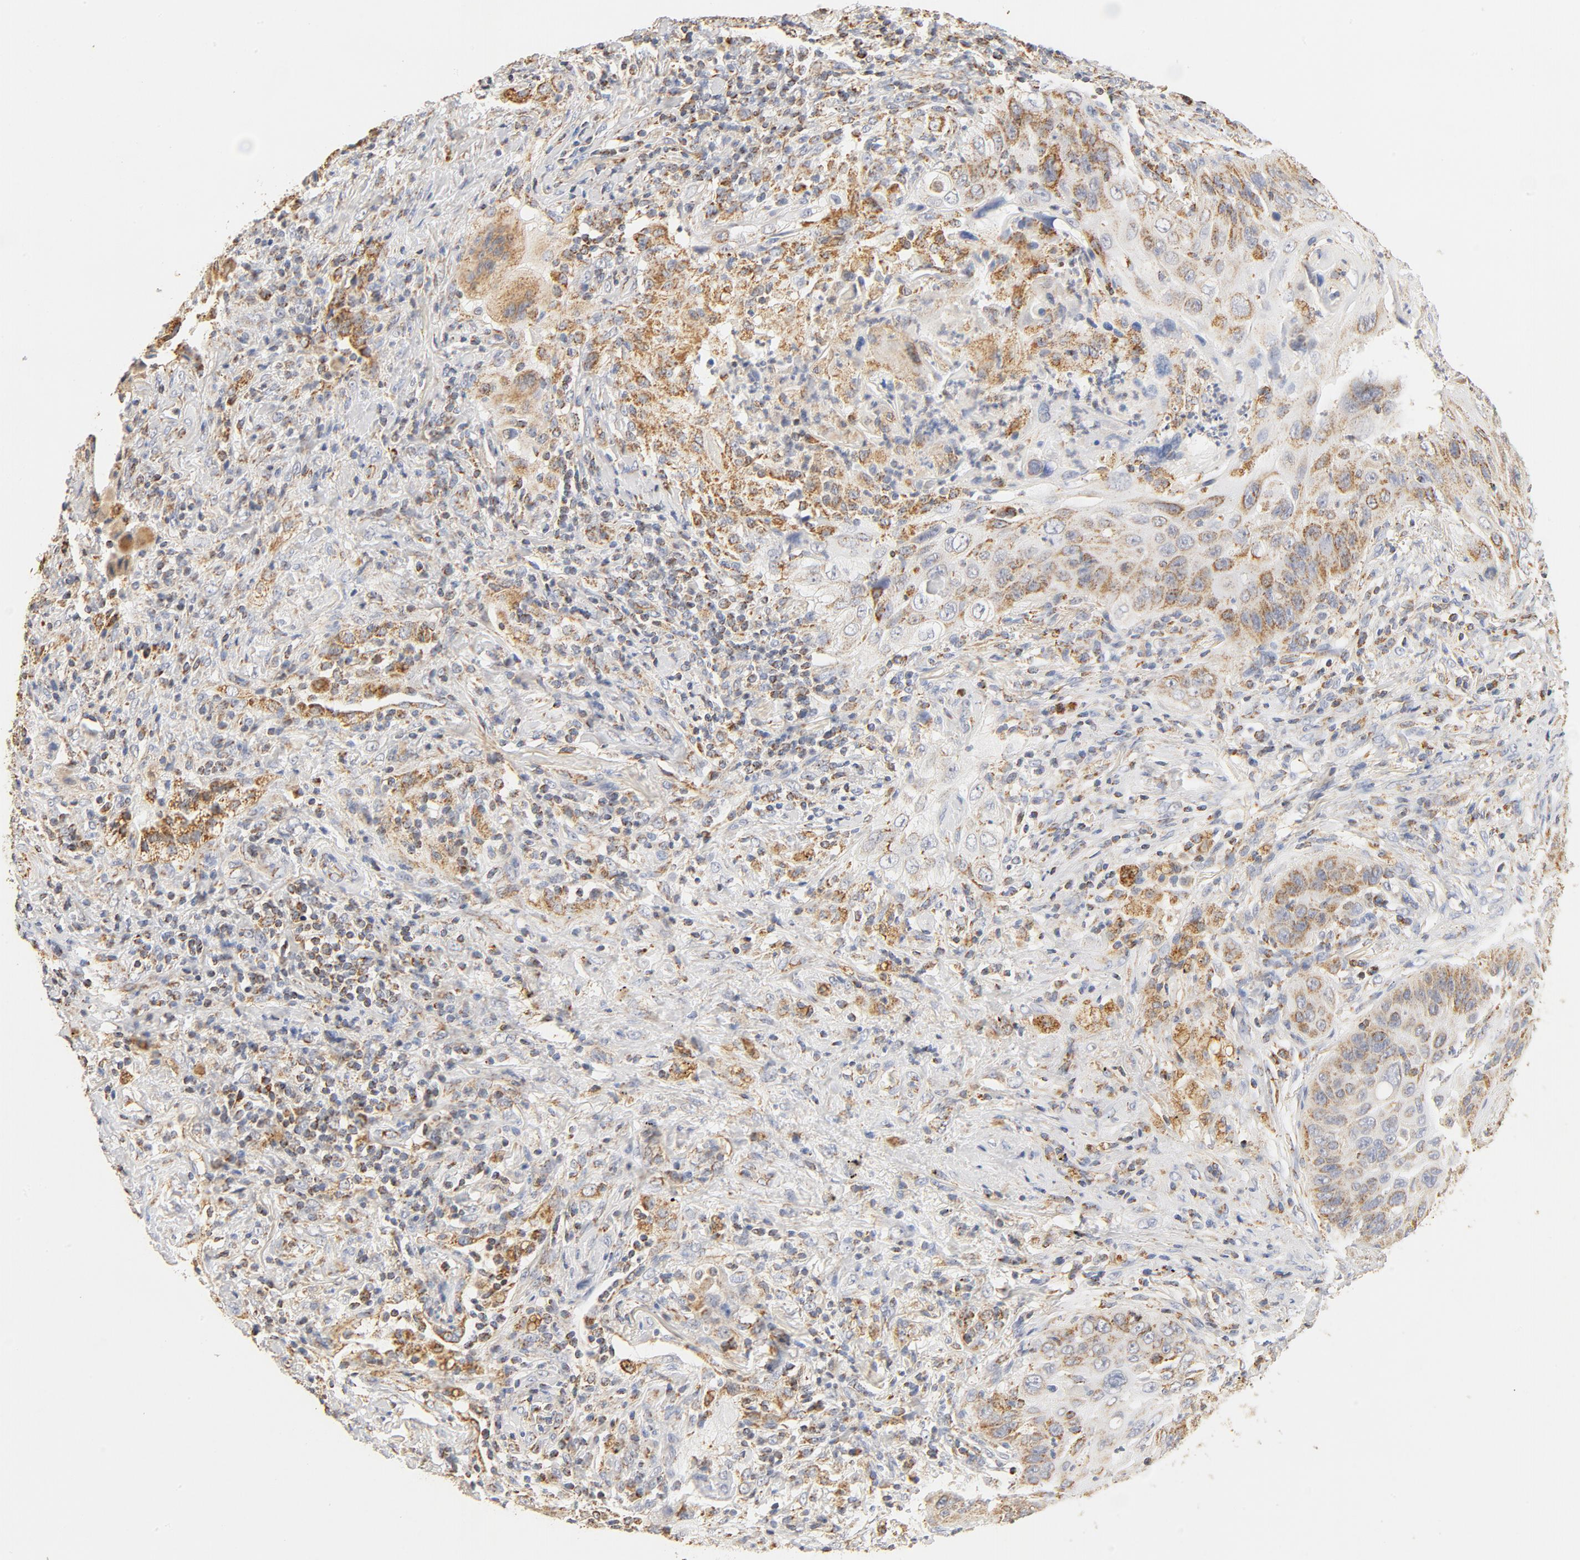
{"staining": {"intensity": "moderate", "quantity": ">75%", "location": "cytoplasmic/membranous"}, "tissue": "lung cancer", "cell_type": "Tumor cells", "image_type": "cancer", "snomed": [{"axis": "morphology", "description": "Squamous cell carcinoma, NOS"}, {"axis": "topography", "description": "Lung"}], "caption": "Squamous cell carcinoma (lung) stained for a protein (brown) displays moderate cytoplasmic/membranous positive expression in about >75% of tumor cells.", "gene": "COX4I1", "patient": {"sex": "female", "age": 67}}